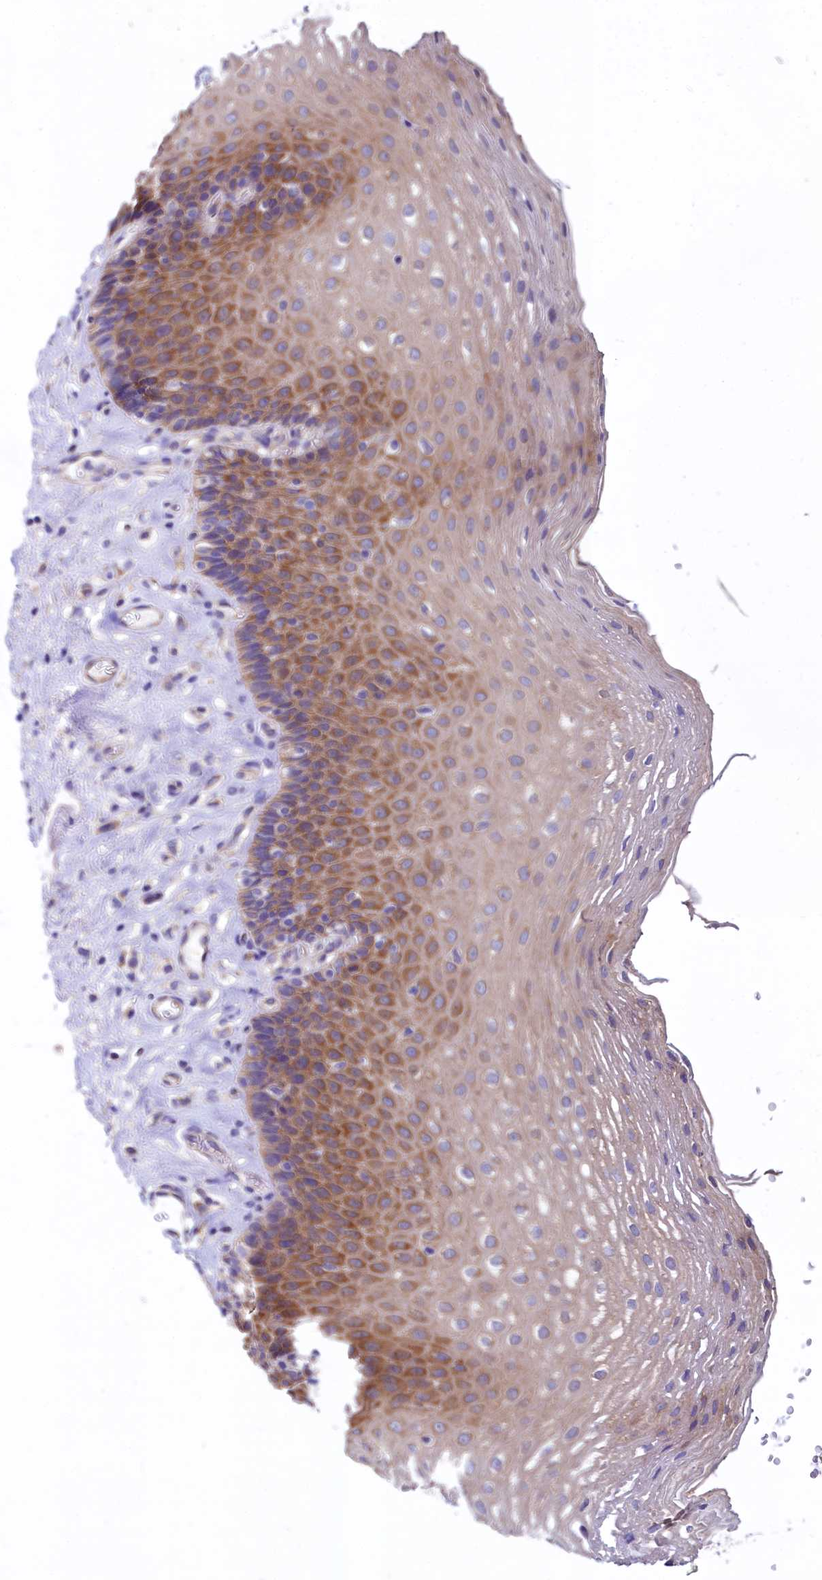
{"staining": {"intensity": "moderate", "quantity": "25%-75%", "location": "cytoplasmic/membranous"}, "tissue": "esophagus", "cell_type": "Squamous epithelial cells", "image_type": "normal", "snomed": [{"axis": "morphology", "description": "Normal tissue, NOS"}, {"axis": "topography", "description": "Esophagus"}], "caption": "Immunohistochemical staining of normal esophagus shows moderate cytoplasmic/membranous protein staining in approximately 25%-75% of squamous epithelial cells.", "gene": "QARS1", "patient": {"sex": "female", "age": 66}}